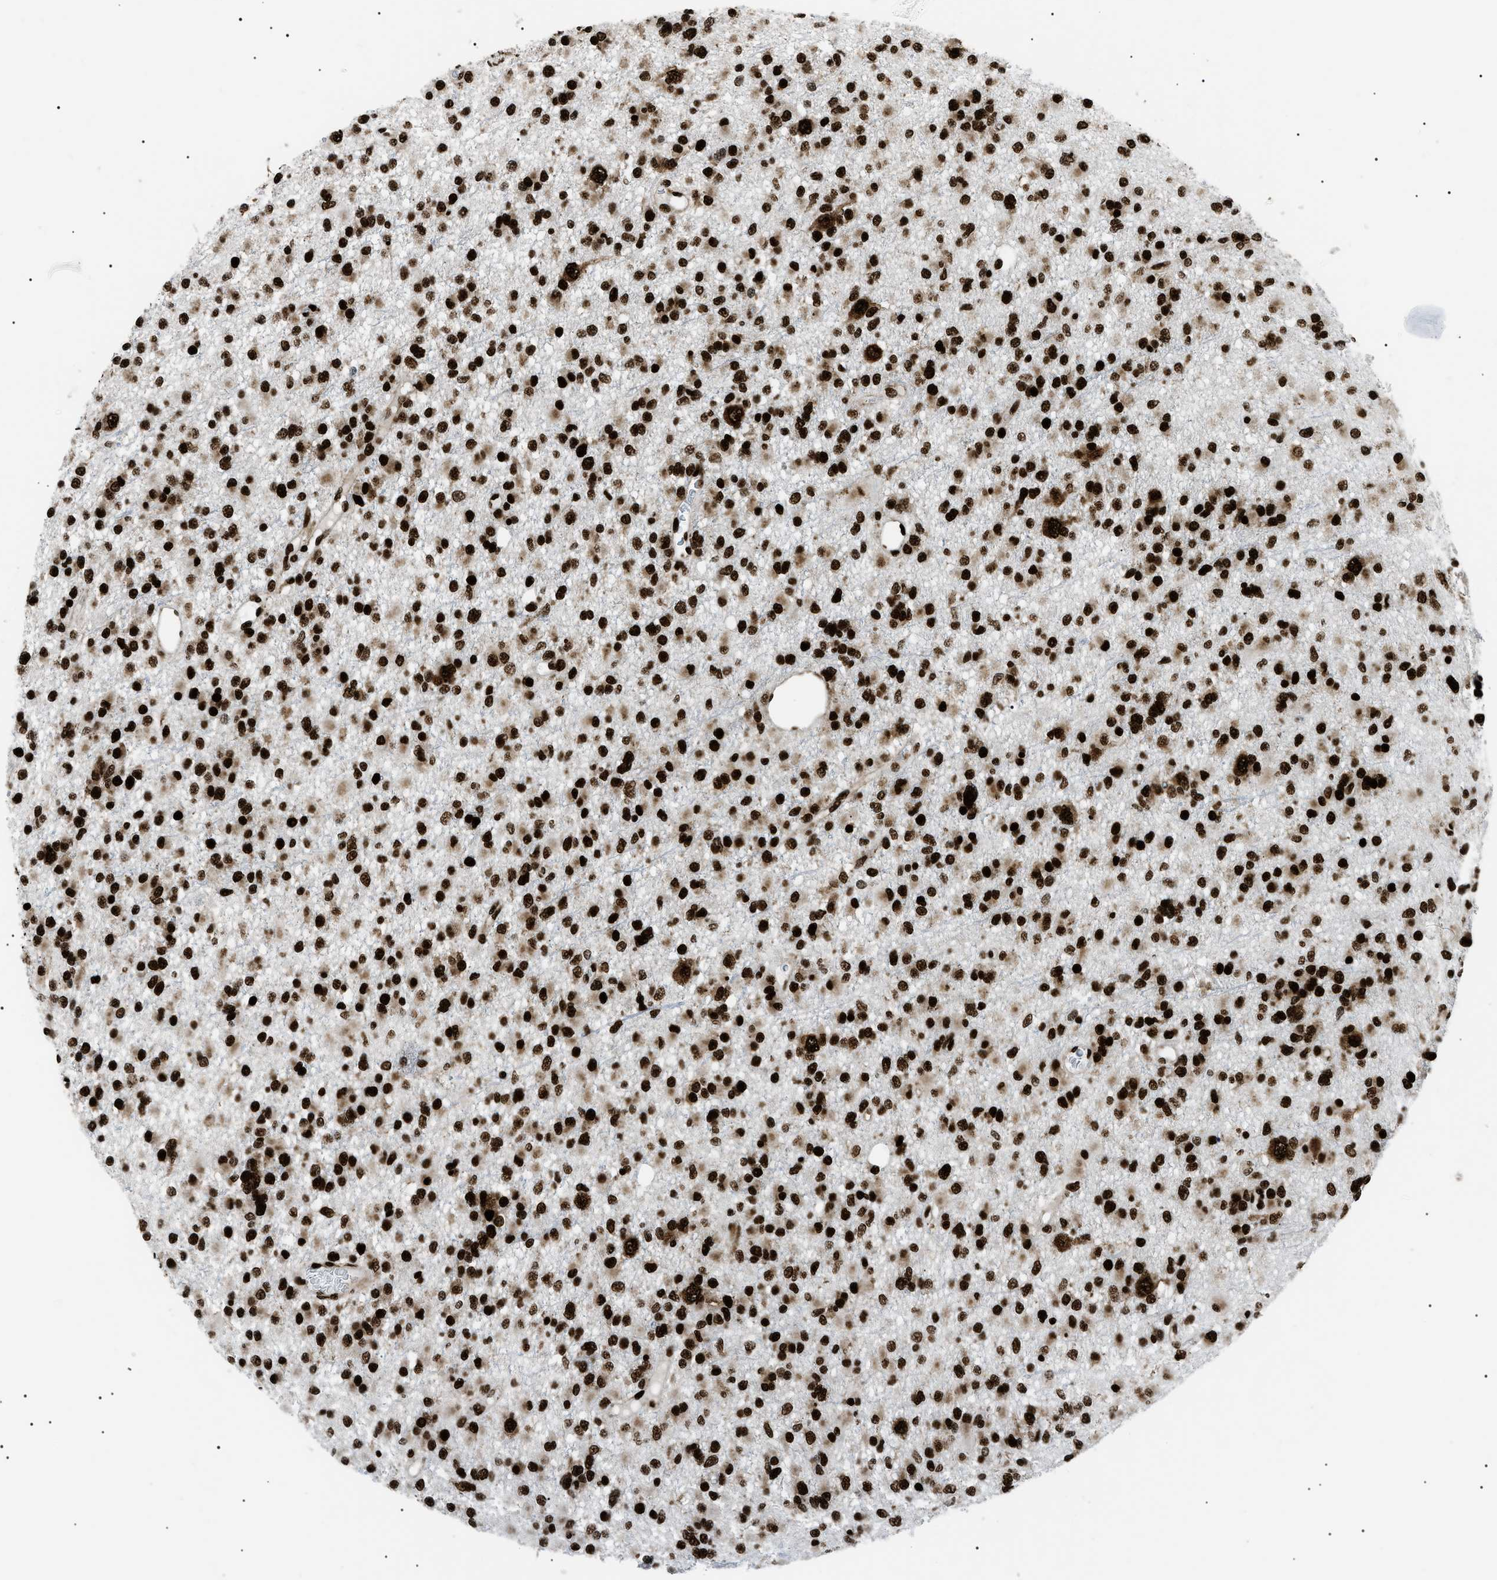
{"staining": {"intensity": "strong", "quantity": ">75%", "location": "nuclear"}, "tissue": "glioma", "cell_type": "Tumor cells", "image_type": "cancer", "snomed": [{"axis": "morphology", "description": "Glioma, malignant, Low grade"}, {"axis": "topography", "description": "Brain"}], "caption": "Immunohistochemical staining of glioma demonstrates high levels of strong nuclear positivity in about >75% of tumor cells. Nuclei are stained in blue.", "gene": "HNRNPK", "patient": {"sex": "female", "age": 22}}